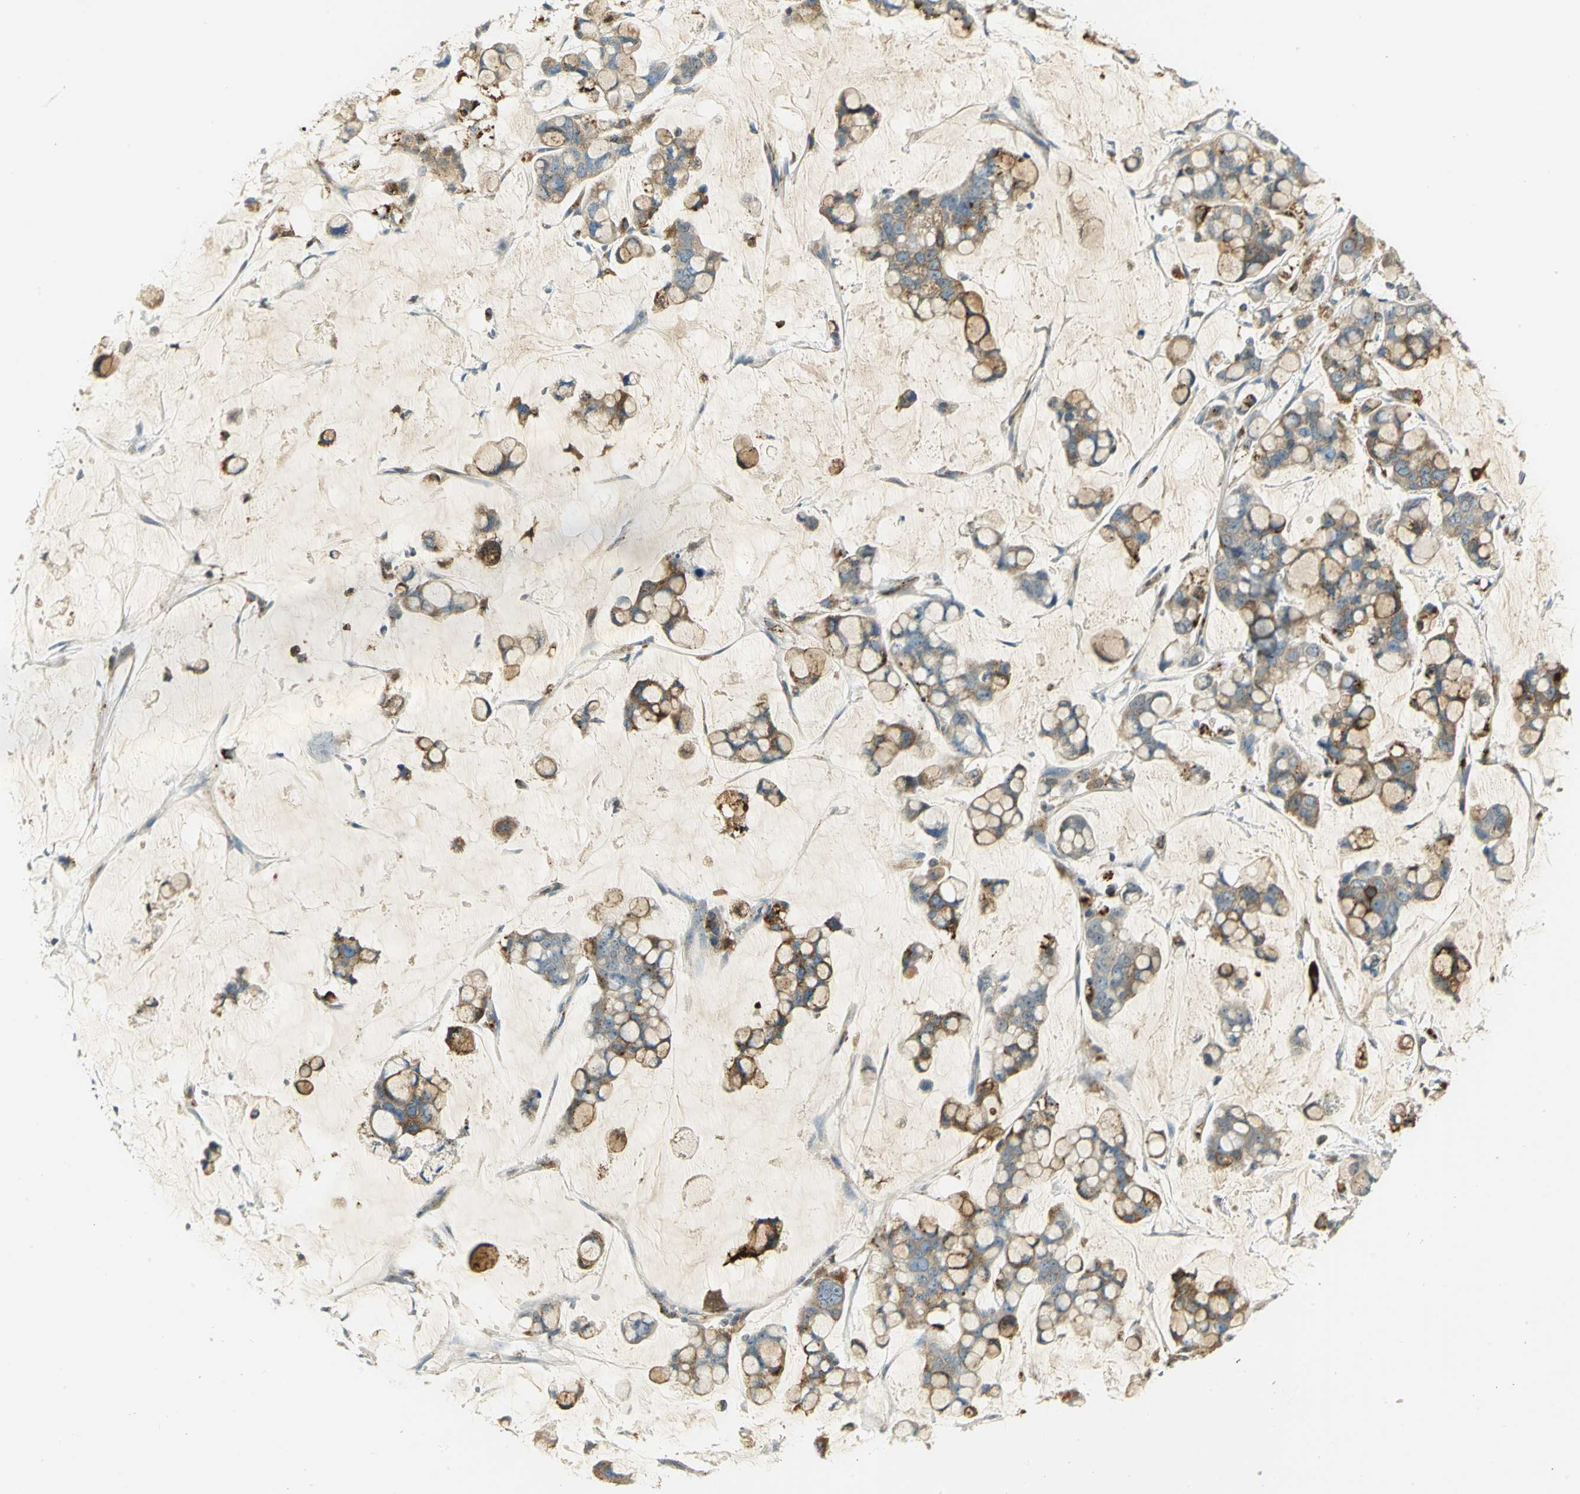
{"staining": {"intensity": "moderate", "quantity": ">75%", "location": "cytoplasmic/membranous"}, "tissue": "stomach cancer", "cell_type": "Tumor cells", "image_type": "cancer", "snomed": [{"axis": "morphology", "description": "Adenocarcinoma, NOS"}, {"axis": "topography", "description": "Stomach, lower"}], "caption": "A brown stain shows moderate cytoplasmic/membranous expression of a protein in stomach cancer tumor cells. The protein of interest is shown in brown color, while the nuclei are stained blue.", "gene": "ARSA", "patient": {"sex": "male", "age": 84}}